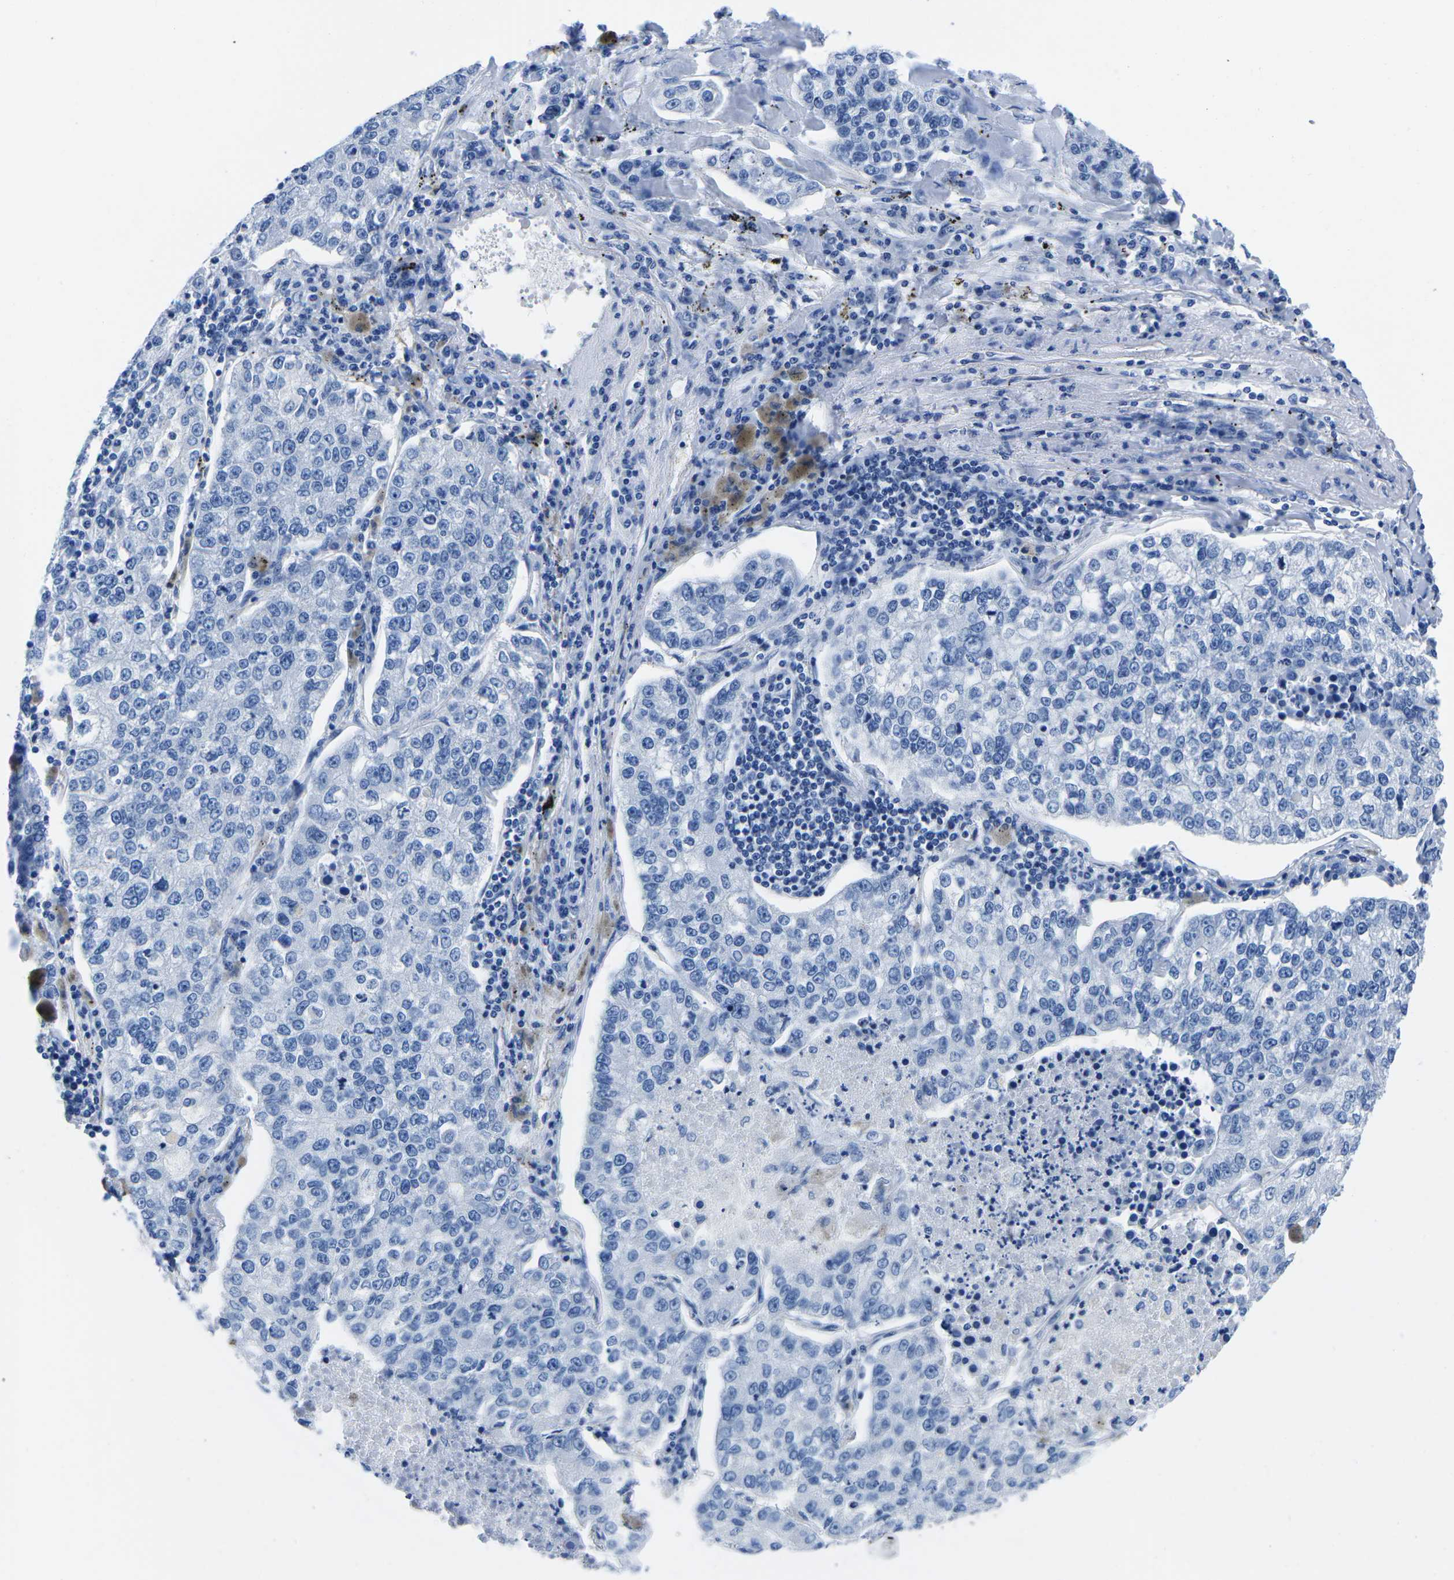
{"staining": {"intensity": "negative", "quantity": "none", "location": "none"}, "tissue": "lung cancer", "cell_type": "Tumor cells", "image_type": "cancer", "snomed": [{"axis": "morphology", "description": "Adenocarcinoma, NOS"}, {"axis": "topography", "description": "Lung"}], "caption": "Lung adenocarcinoma was stained to show a protein in brown. There is no significant staining in tumor cells.", "gene": "CYP1A2", "patient": {"sex": "male", "age": 49}}